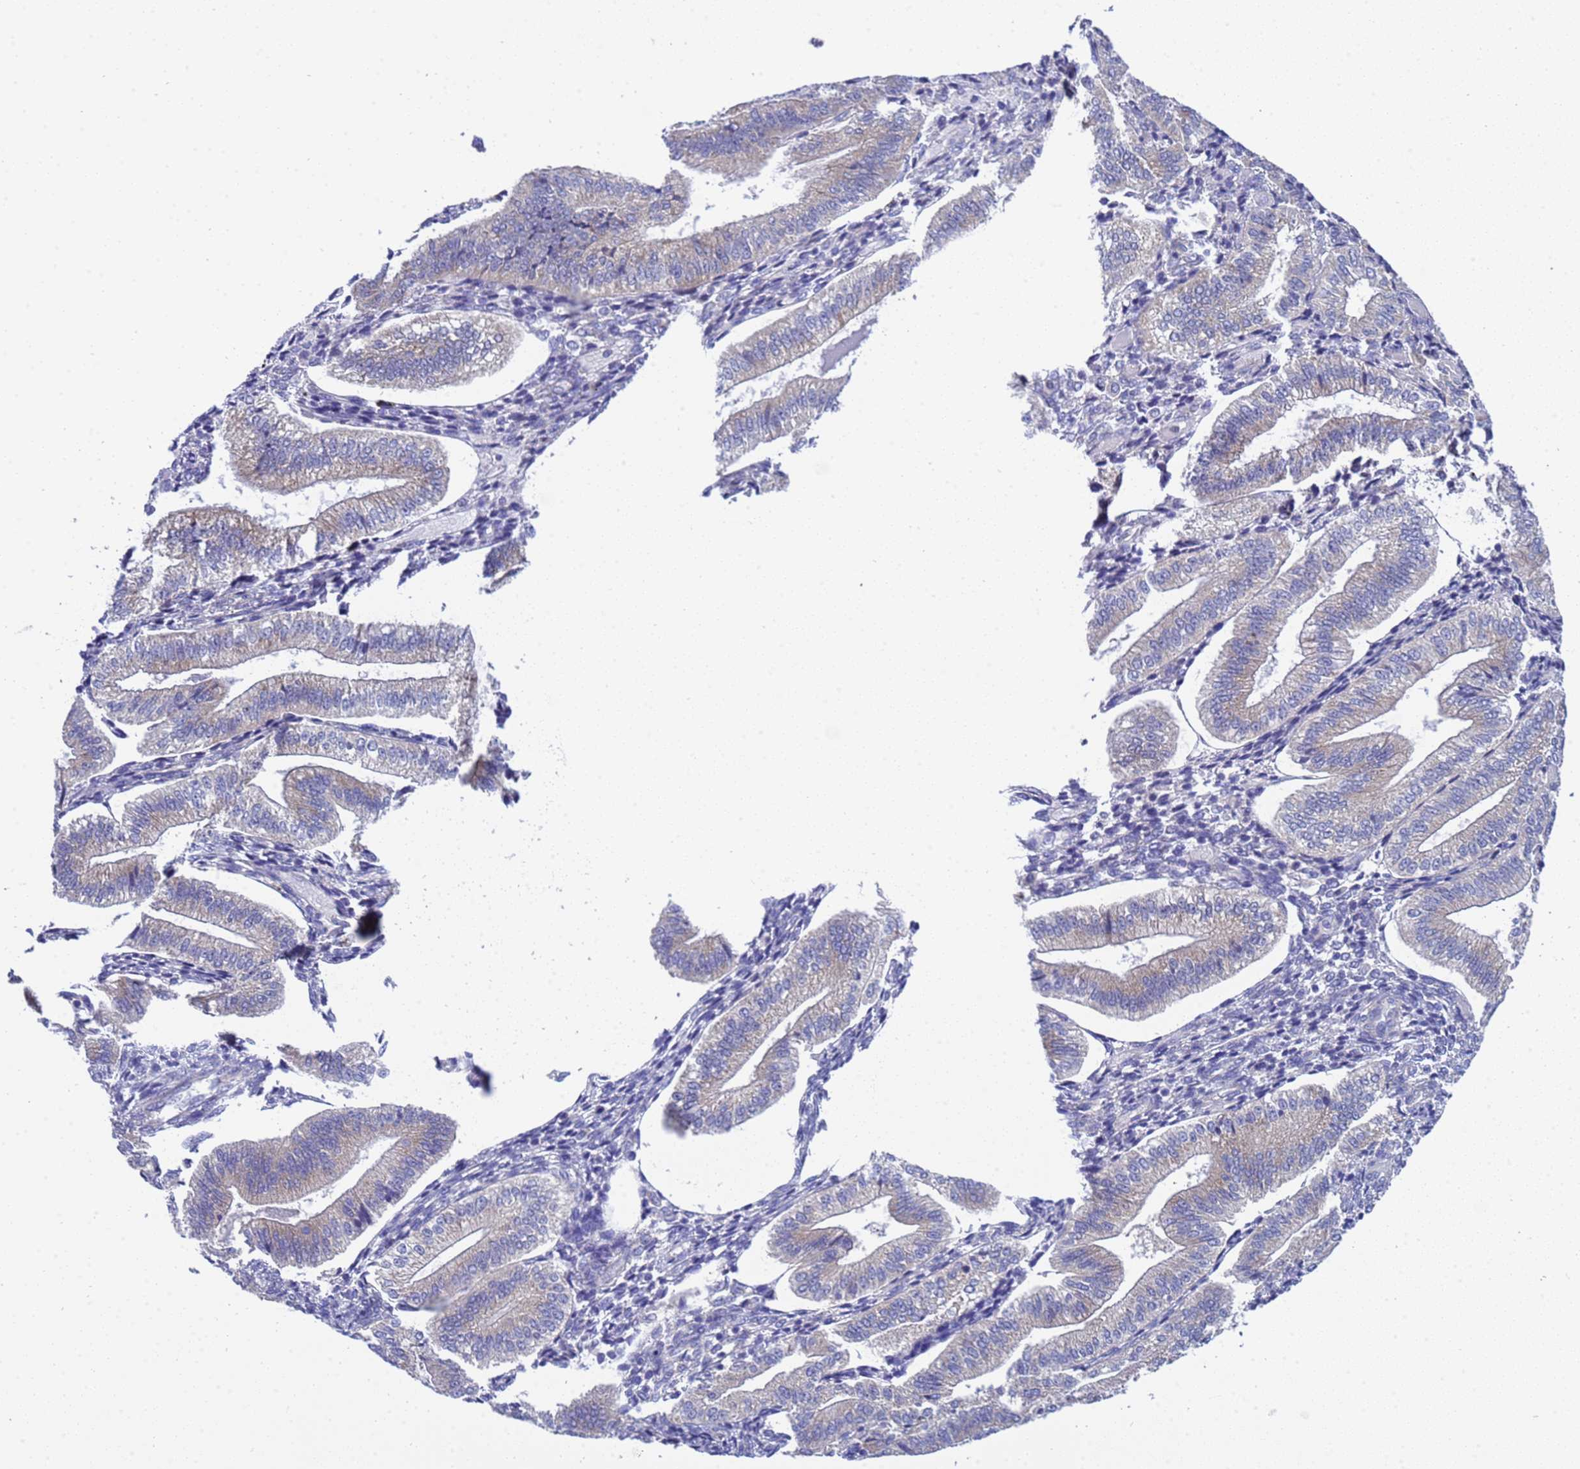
{"staining": {"intensity": "negative", "quantity": "none", "location": "none"}, "tissue": "endometrium", "cell_type": "Cells in endometrial stroma", "image_type": "normal", "snomed": [{"axis": "morphology", "description": "Normal tissue, NOS"}, {"axis": "topography", "description": "Endometrium"}], "caption": "Immunohistochemical staining of normal human endometrium demonstrates no significant positivity in cells in endometrial stroma. Nuclei are stained in blue.", "gene": "RC3H2", "patient": {"sex": "female", "age": 34}}